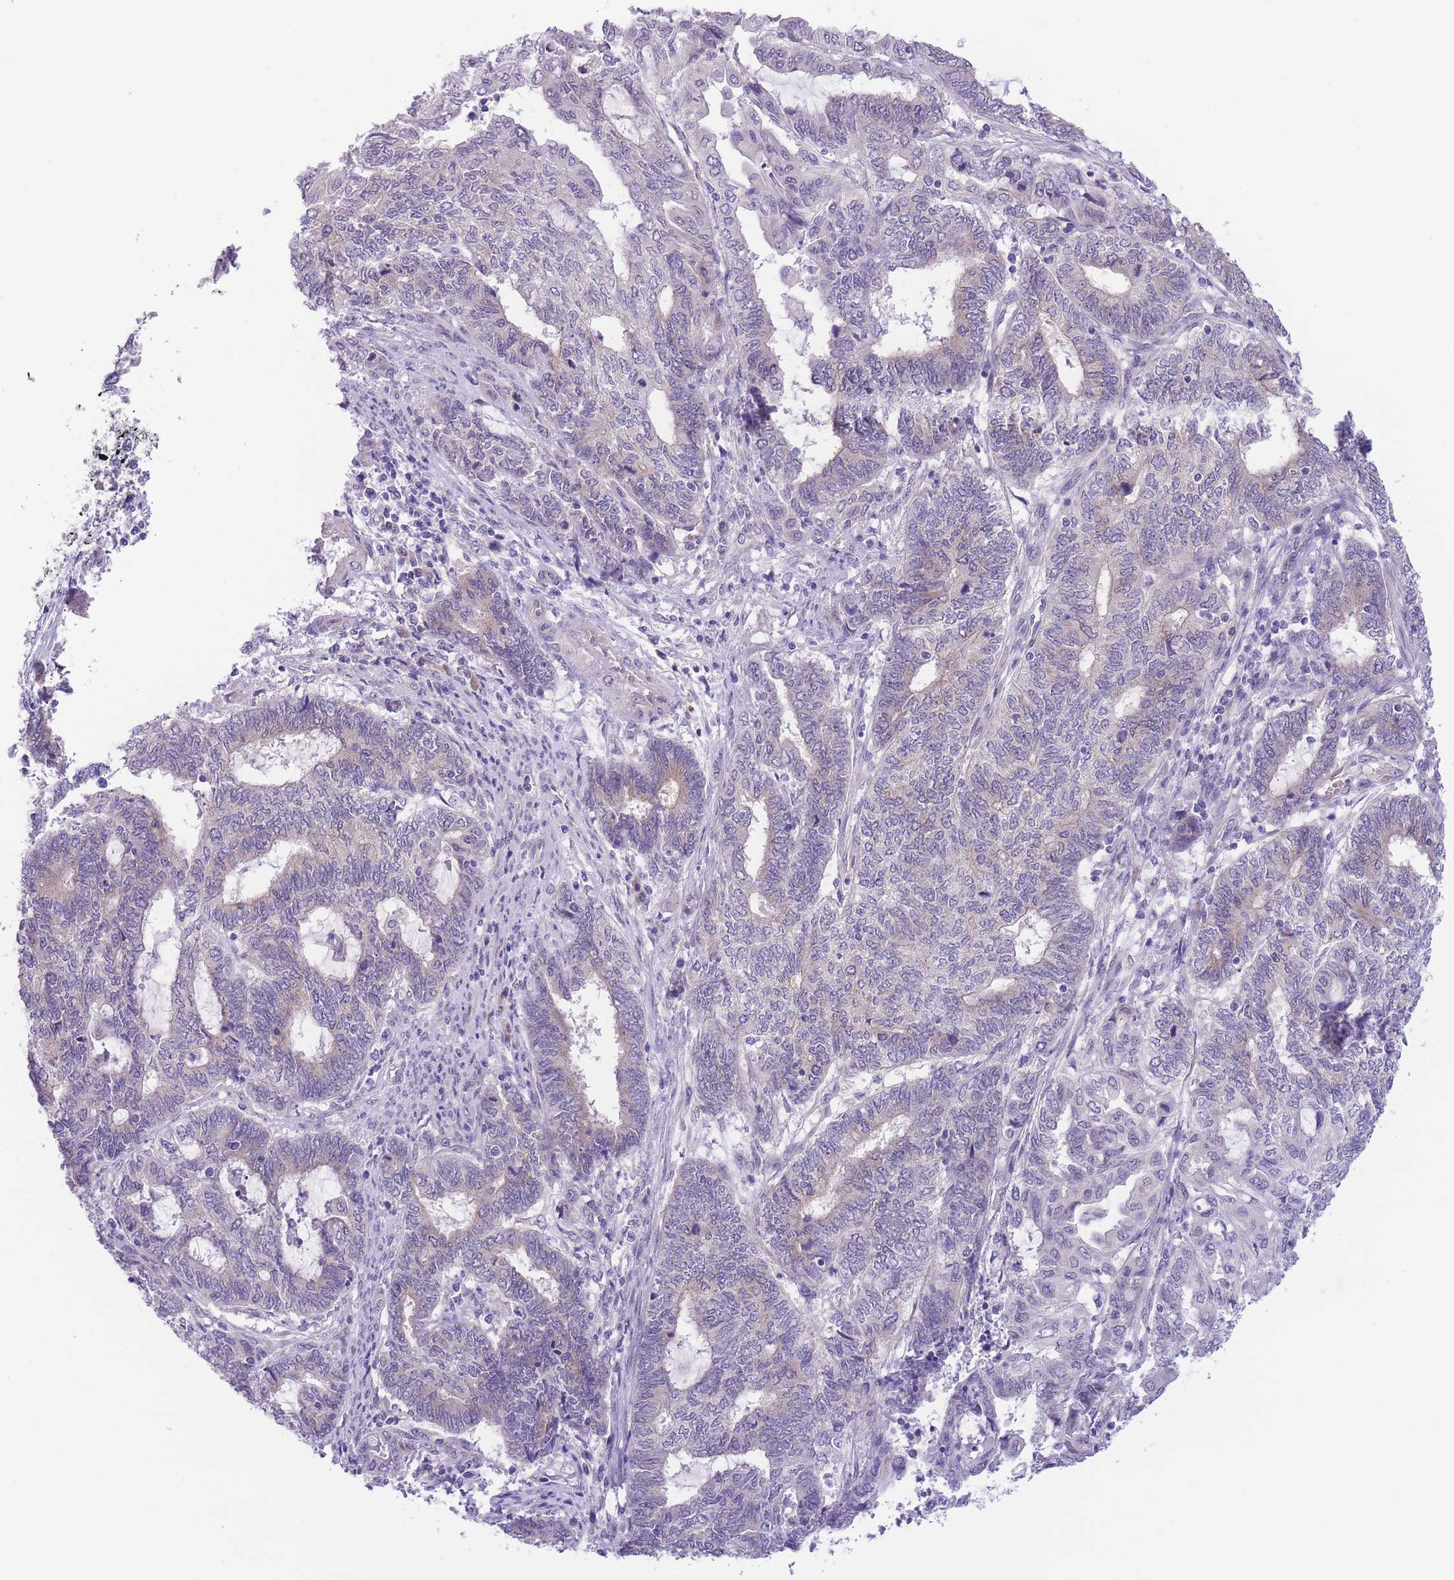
{"staining": {"intensity": "negative", "quantity": "none", "location": "none"}, "tissue": "endometrial cancer", "cell_type": "Tumor cells", "image_type": "cancer", "snomed": [{"axis": "morphology", "description": "Adenocarcinoma, NOS"}, {"axis": "topography", "description": "Uterus"}, {"axis": "topography", "description": "Endometrium"}], "caption": "This is a photomicrograph of IHC staining of endometrial cancer, which shows no positivity in tumor cells.", "gene": "WWOX", "patient": {"sex": "female", "age": 70}}